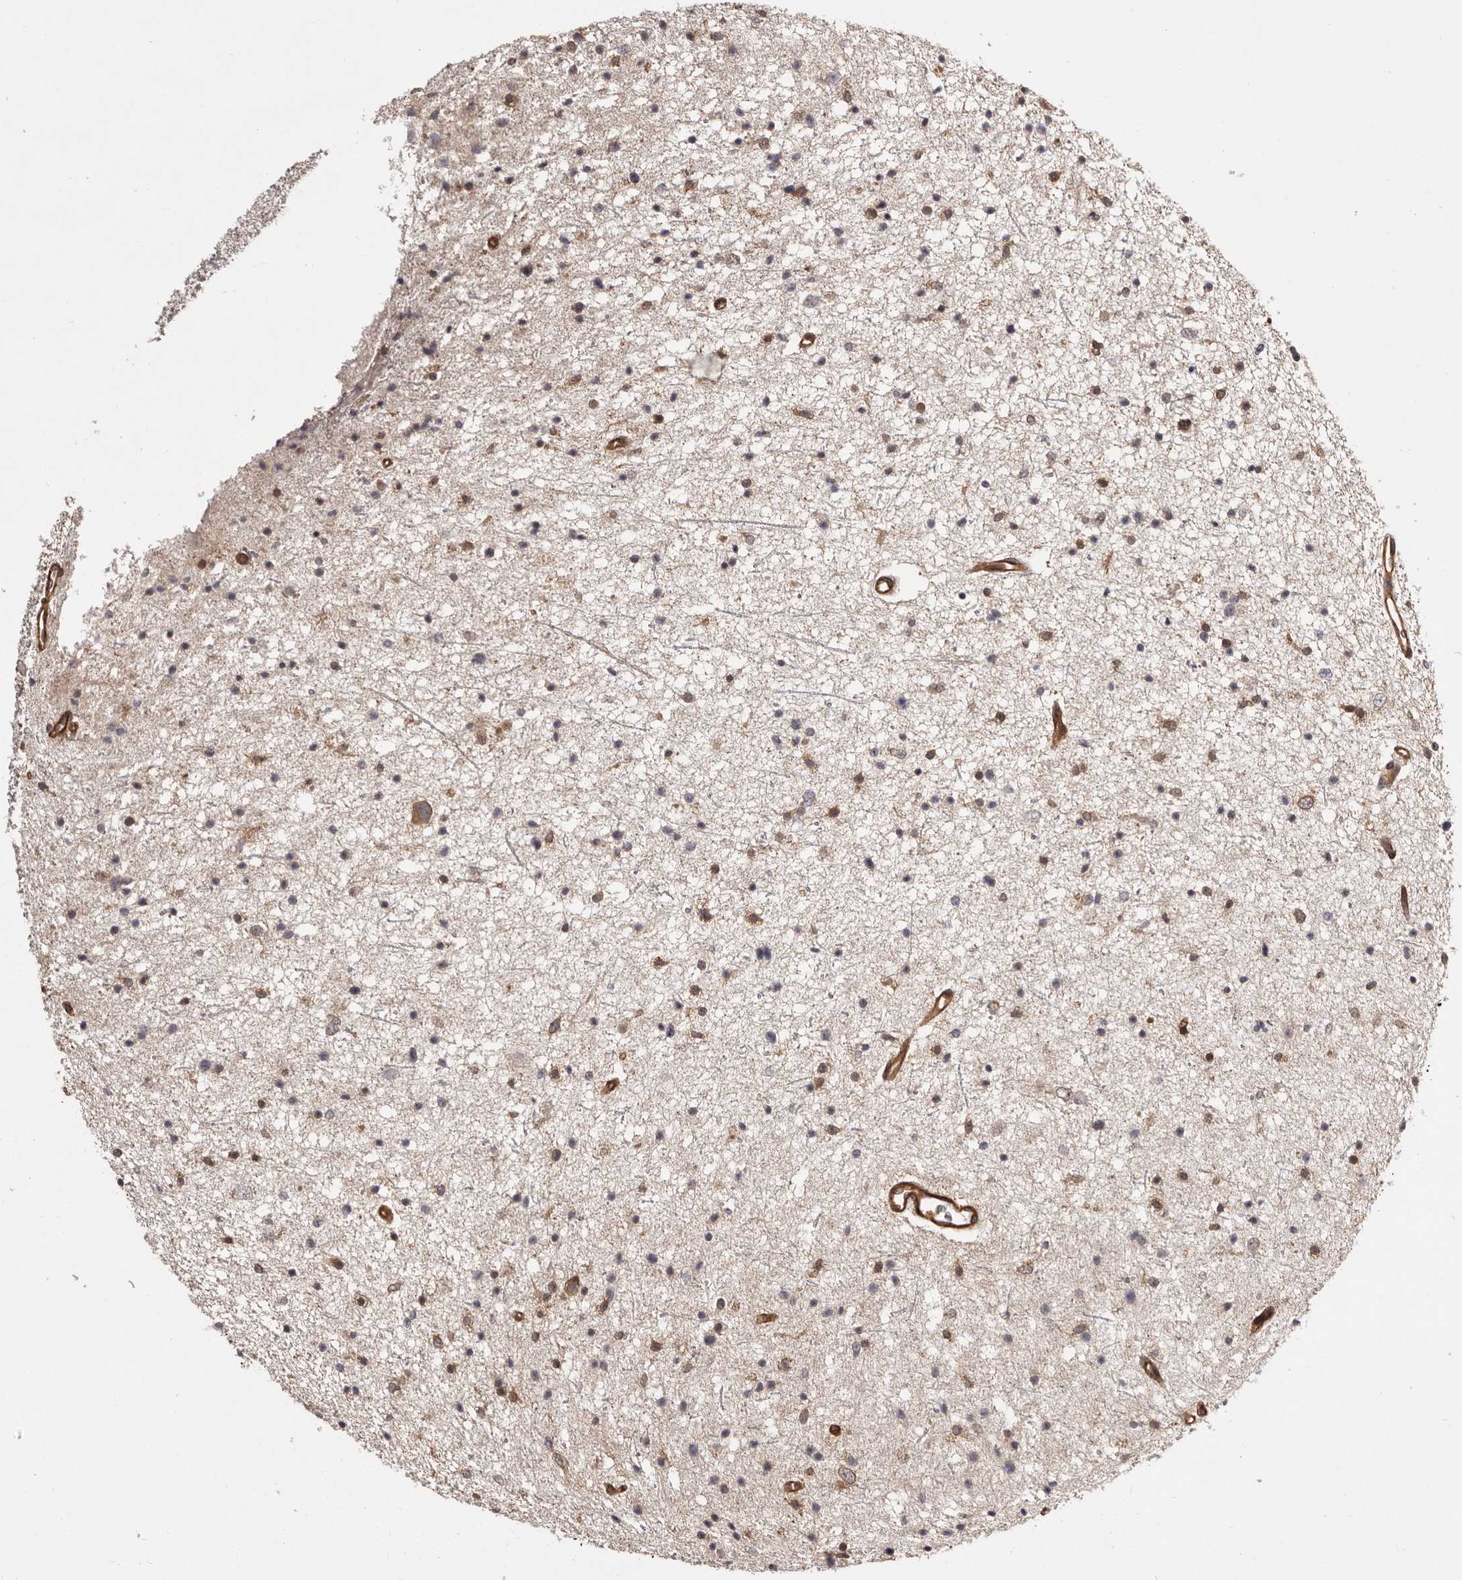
{"staining": {"intensity": "moderate", "quantity": "25%-75%", "location": "cytoplasmic/membranous"}, "tissue": "glioma", "cell_type": "Tumor cells", "image_type": "cancer", "snomed": [{"axis": "morphology", "description": "Glioma, malignant, Low grade"}, {"axis": "topography", "description": "Brain"}], "caption": "Immunohistochemical staining of human glioma shows medium levels of moderate cytoplasmic/membranous expression in about 25%-75% of tumor cells.", "gene": "NFKBIA", "patient": {"sex": "female", "age": 37}}